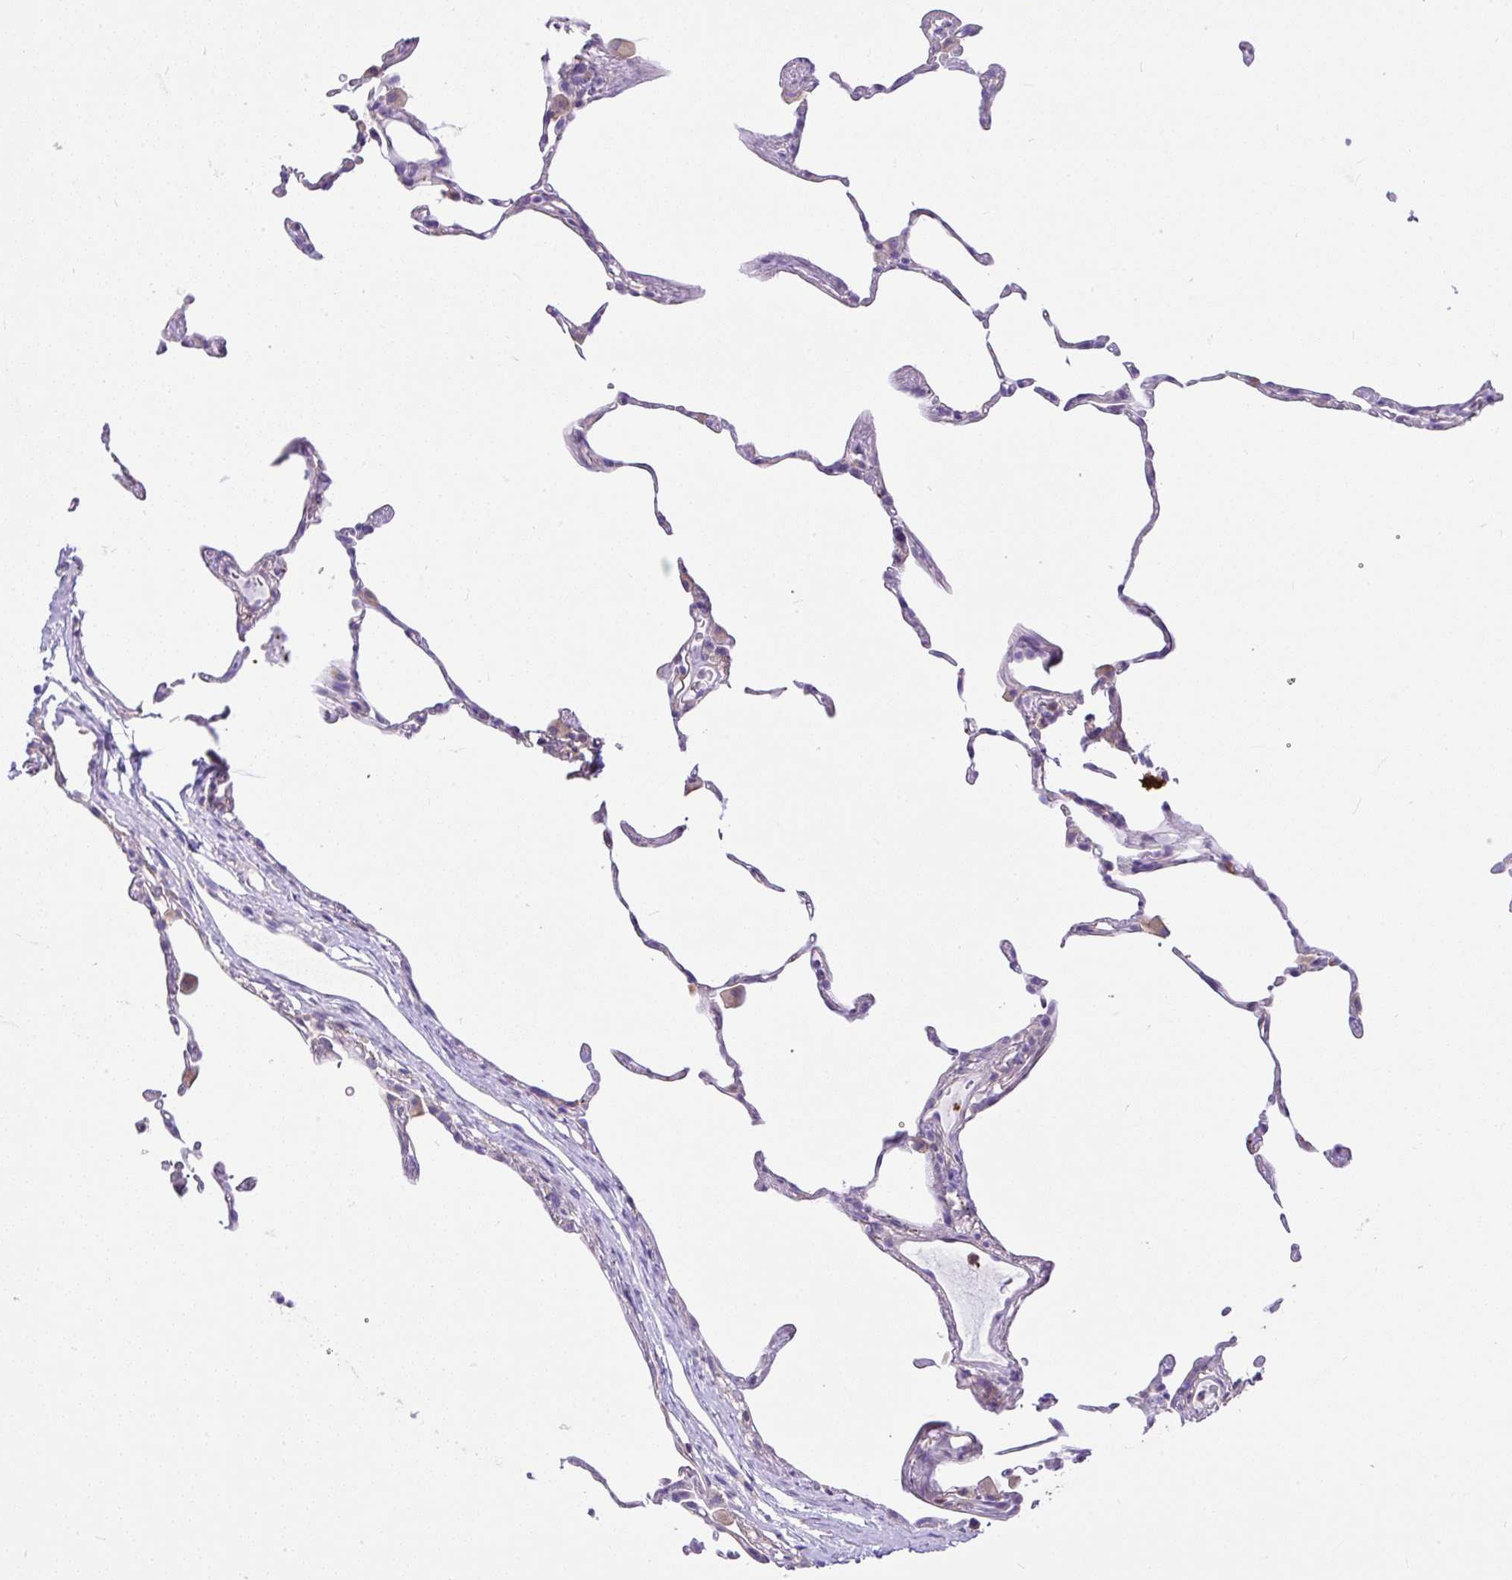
{"staining": {"intensity": "negative", "quantity": "none", "location": "none"}, "tissue": "lung", "cell_type": "Alveolar cells", "image_type": "normal", "snomed": [{"axis": "morphology", "description": "Normal tissue, NOS"}, {"axis": "topography", "description": "Lung"}], "caption": "IHC histopathology image of unremarkable lung stained for a protein (brown), which exhibits no expression in alveolar cells. (Brightfield microscopy of DAB (3,3'-diaminobenzidine) IHC at high magnification).", "gene": "CCDC142", "patient": {"sex": "female", "age": 57}}